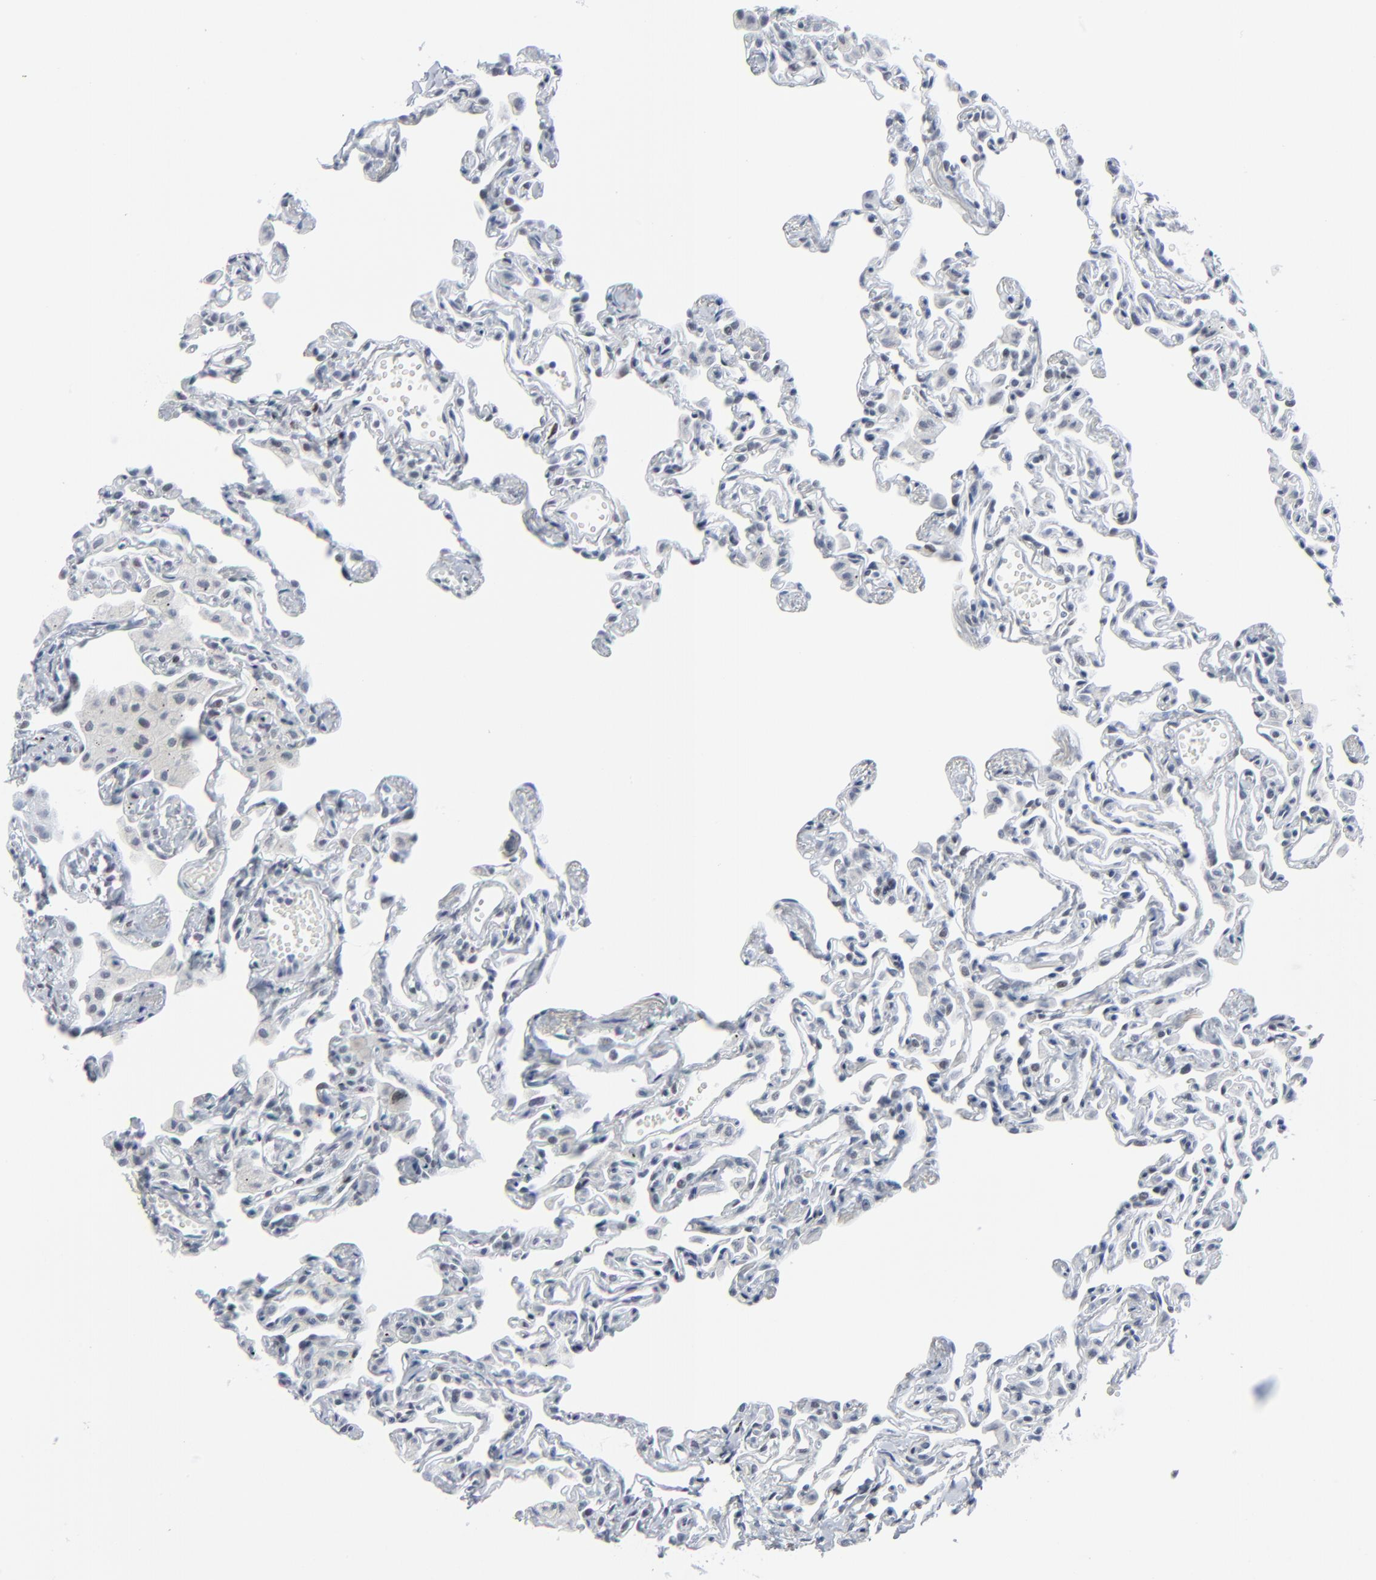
{"staining": {"intensity": "weak", "quantity": "<25%", "location": "nuclear"}, "tissue": "lung", "cell_type": "Alveolar cells", "image_type": "normal", "snomed": [{"axis": "morphology", "description": "Normal tissue, NOS"}, {"axis": "topography", "description": "Lung"}], "caption": "This is an immunohistochemistry (IHC) micrograph of unremarkable human lung. There is no staining in alveolar cells.", "gene": "SIRT1", "patient": {"sex": "female", "age": 49}}